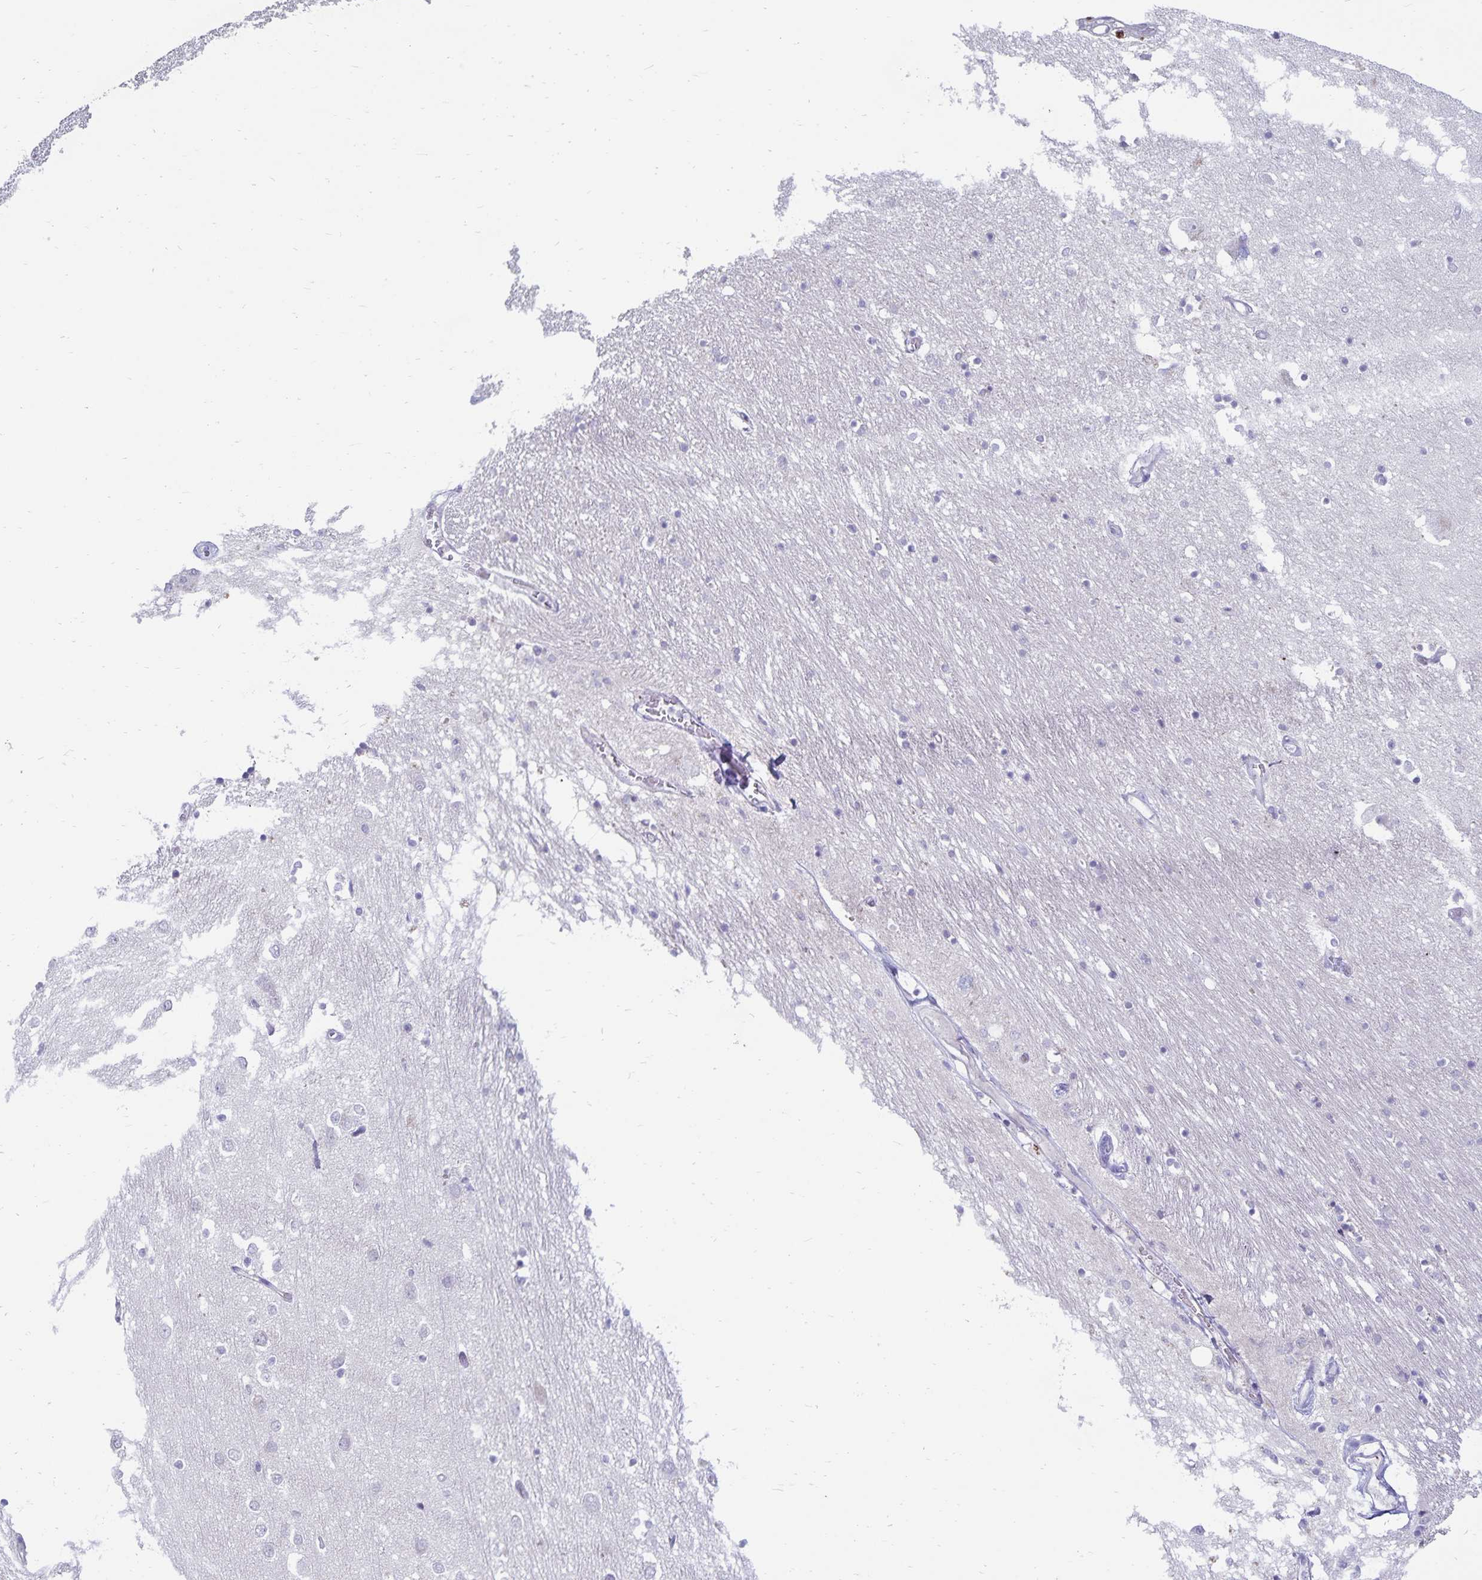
{"staining": {"intensity": "negative", "quantity": "none", "location": "none"}, "tissue": "caudate", "cell_type": "Glial cells", "image_type": "normal", "snomed": [{"axis": "morphology", "description": "Normal tissue, NOS"}, {"axis": "topography", "description": "Lateral ventricle wall"}, {"axis": "topography", "description": "Hippocampus"}], "caption": "An immunohistochemistry photomicrograph of benign caudate is shown. There is no staining in glial cells of caudate. (Immunohistochemistry (ihc), brightfield microscopy, high magnification).", "gene": "CDKN2B", "patient": {"sex": "female", "age": 63}}